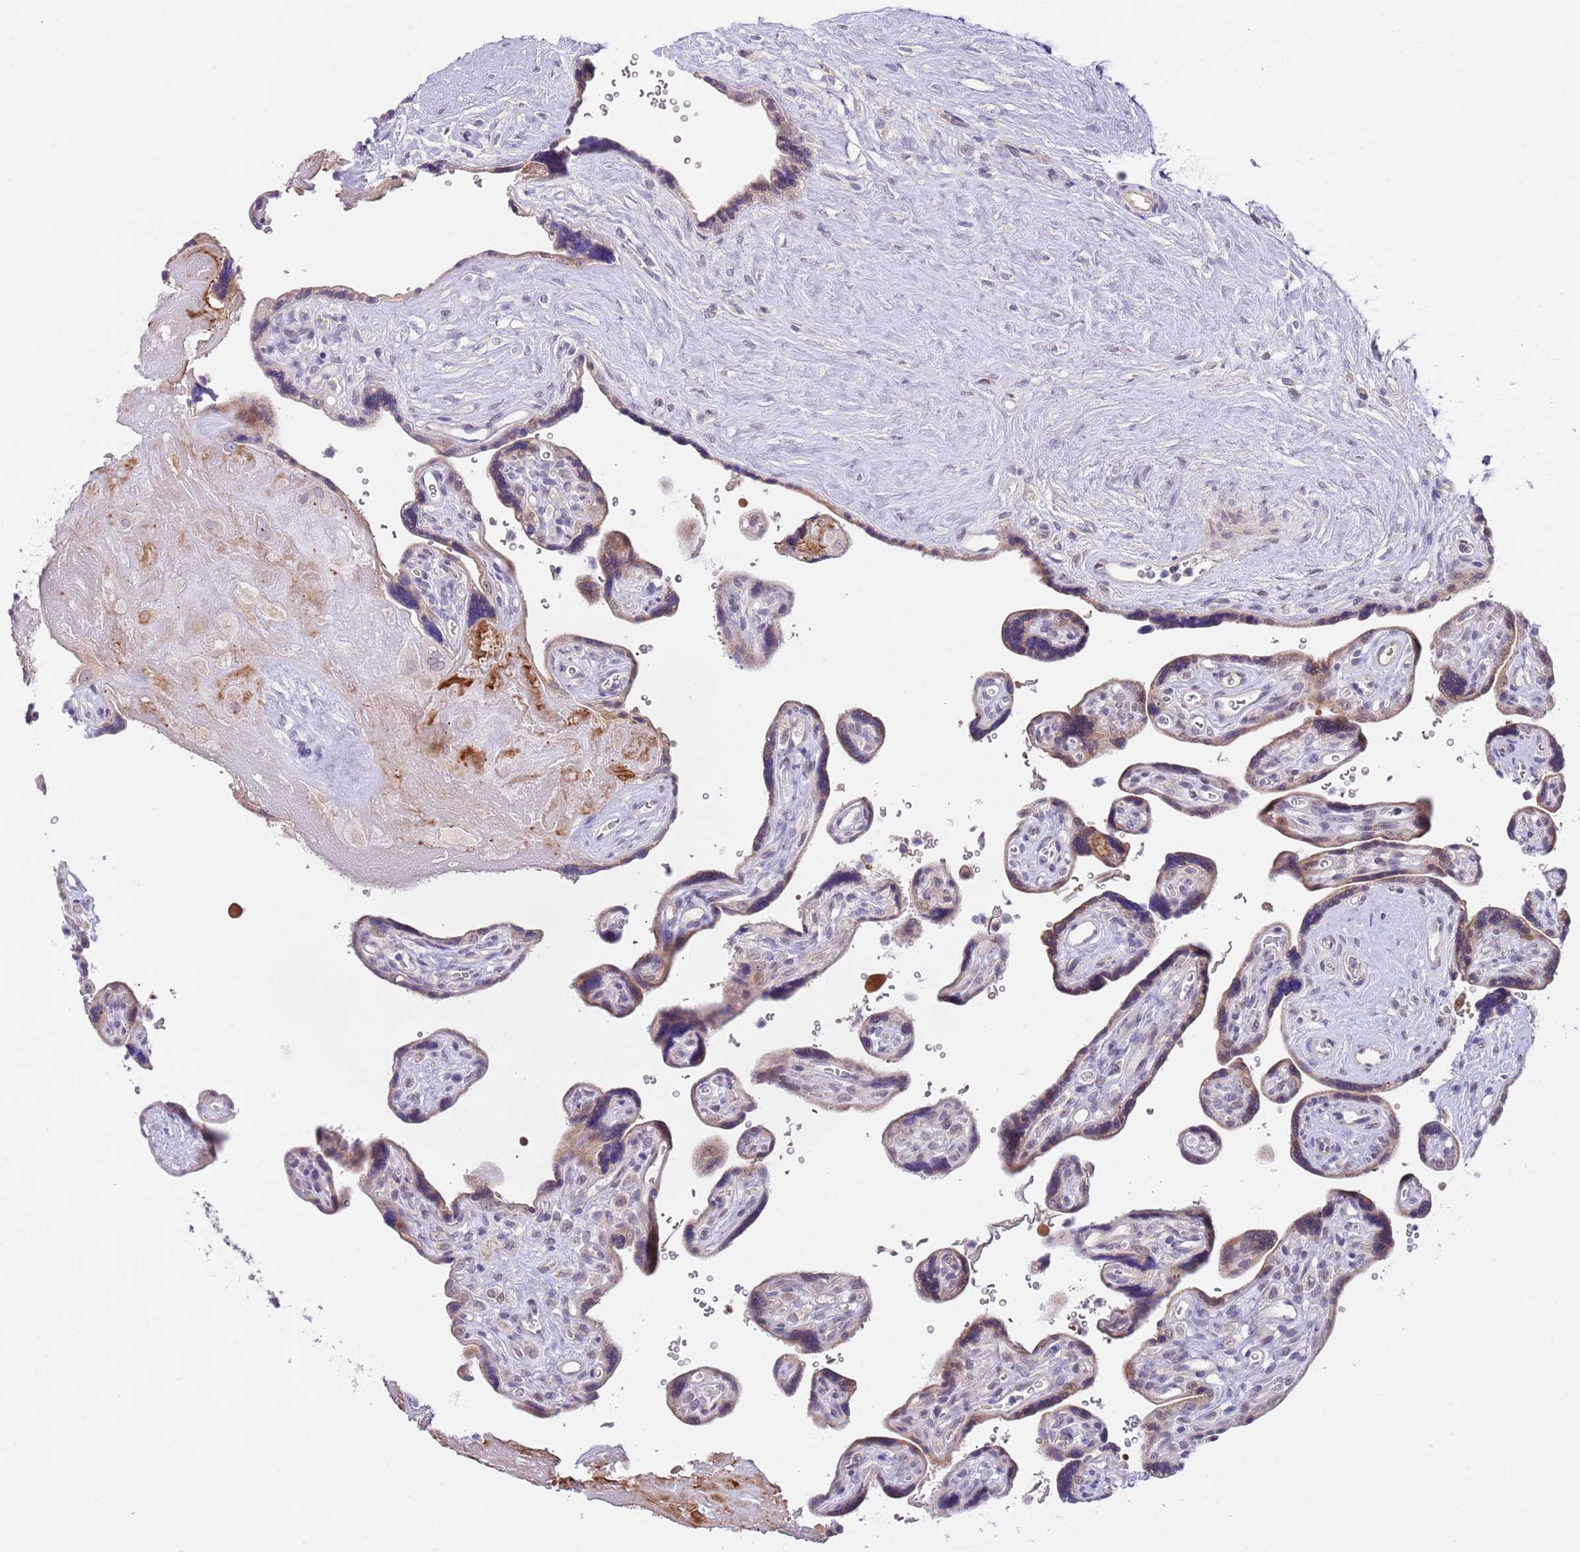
{"staining": {"intensity": "moderate", "quantity": ">75%", "location": "cytoplasmic/membranous"}, "tissue": "placenta", "cell_type": "Decidual cells", "image_type": "normal", "snomed": [{"axis": "morphology", "description": "Normal tissue, NOS"}, {"axis": "topography", "description": "Placenta"}], "caption": "Immunohistochemical staining of benign human placenta shows medium levels of moderate cytoplasmic/membranous positivity in about >75% of decidual cells. (DAB IHC with brightfield microscopy, high magnification).", "gene": "AP1S2", "patient": {"sex": "female", "age": 39}}